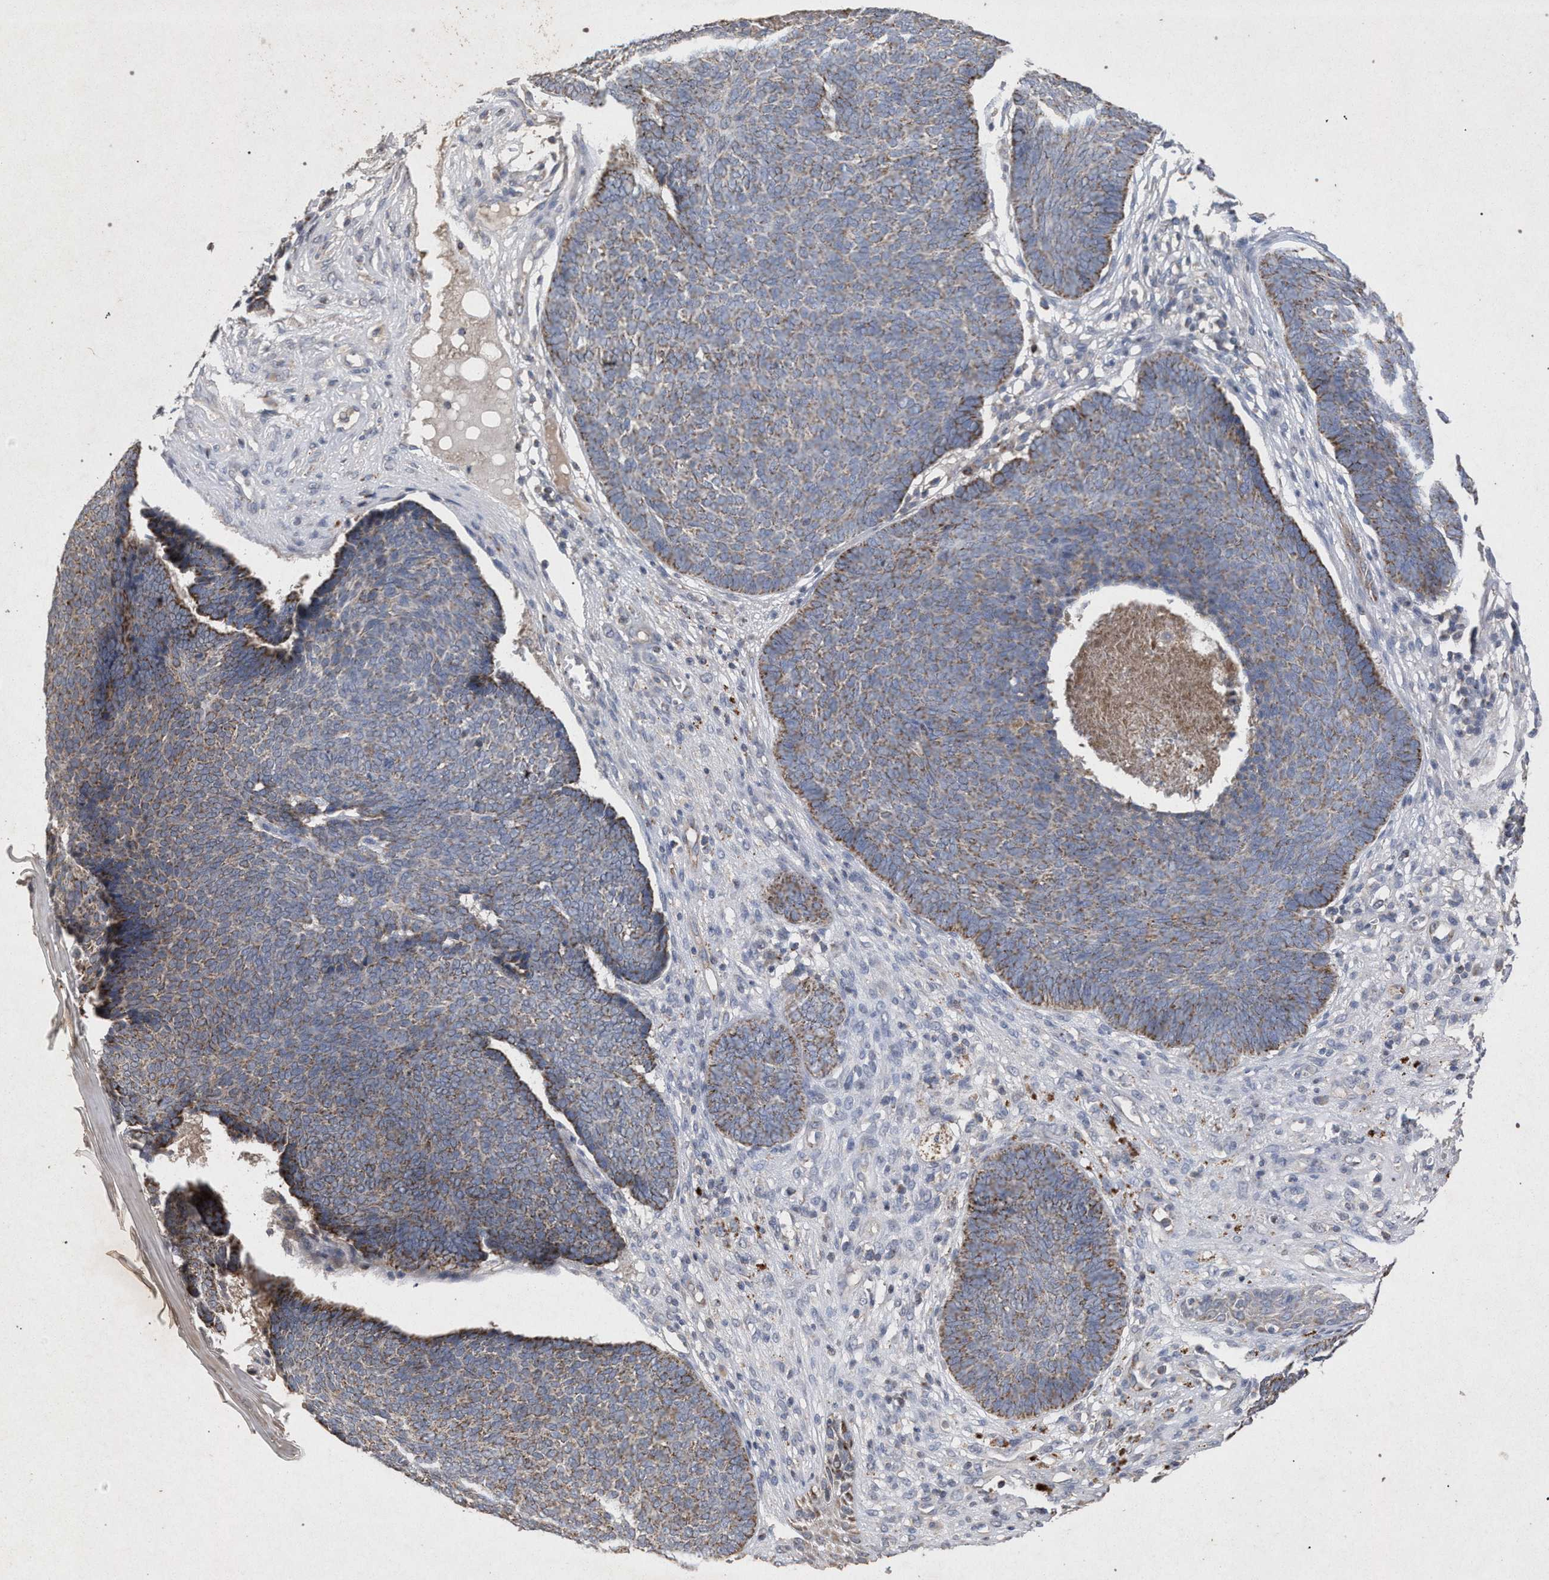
{"staining": {"intensity": "moderate", "quantity": ">75%", "location": "cytoplasmic/membranous"}, "tissue": "skin cancer", "cell_type": "Tumor cells", "image_type": "cancer", "snomed": [{"axis": "morphology", "description": "Basal cell carcinoma"}, {"axis": "topography", "description": "Skin"}], "caption": "Skin cancer (basal cell carcinoma) tissue displays moderate cytoplasmic/membranous expression in about >75% of tumor cells", "gene": "PKD2L1", "patient": {"sex": "male", "age": 84}}